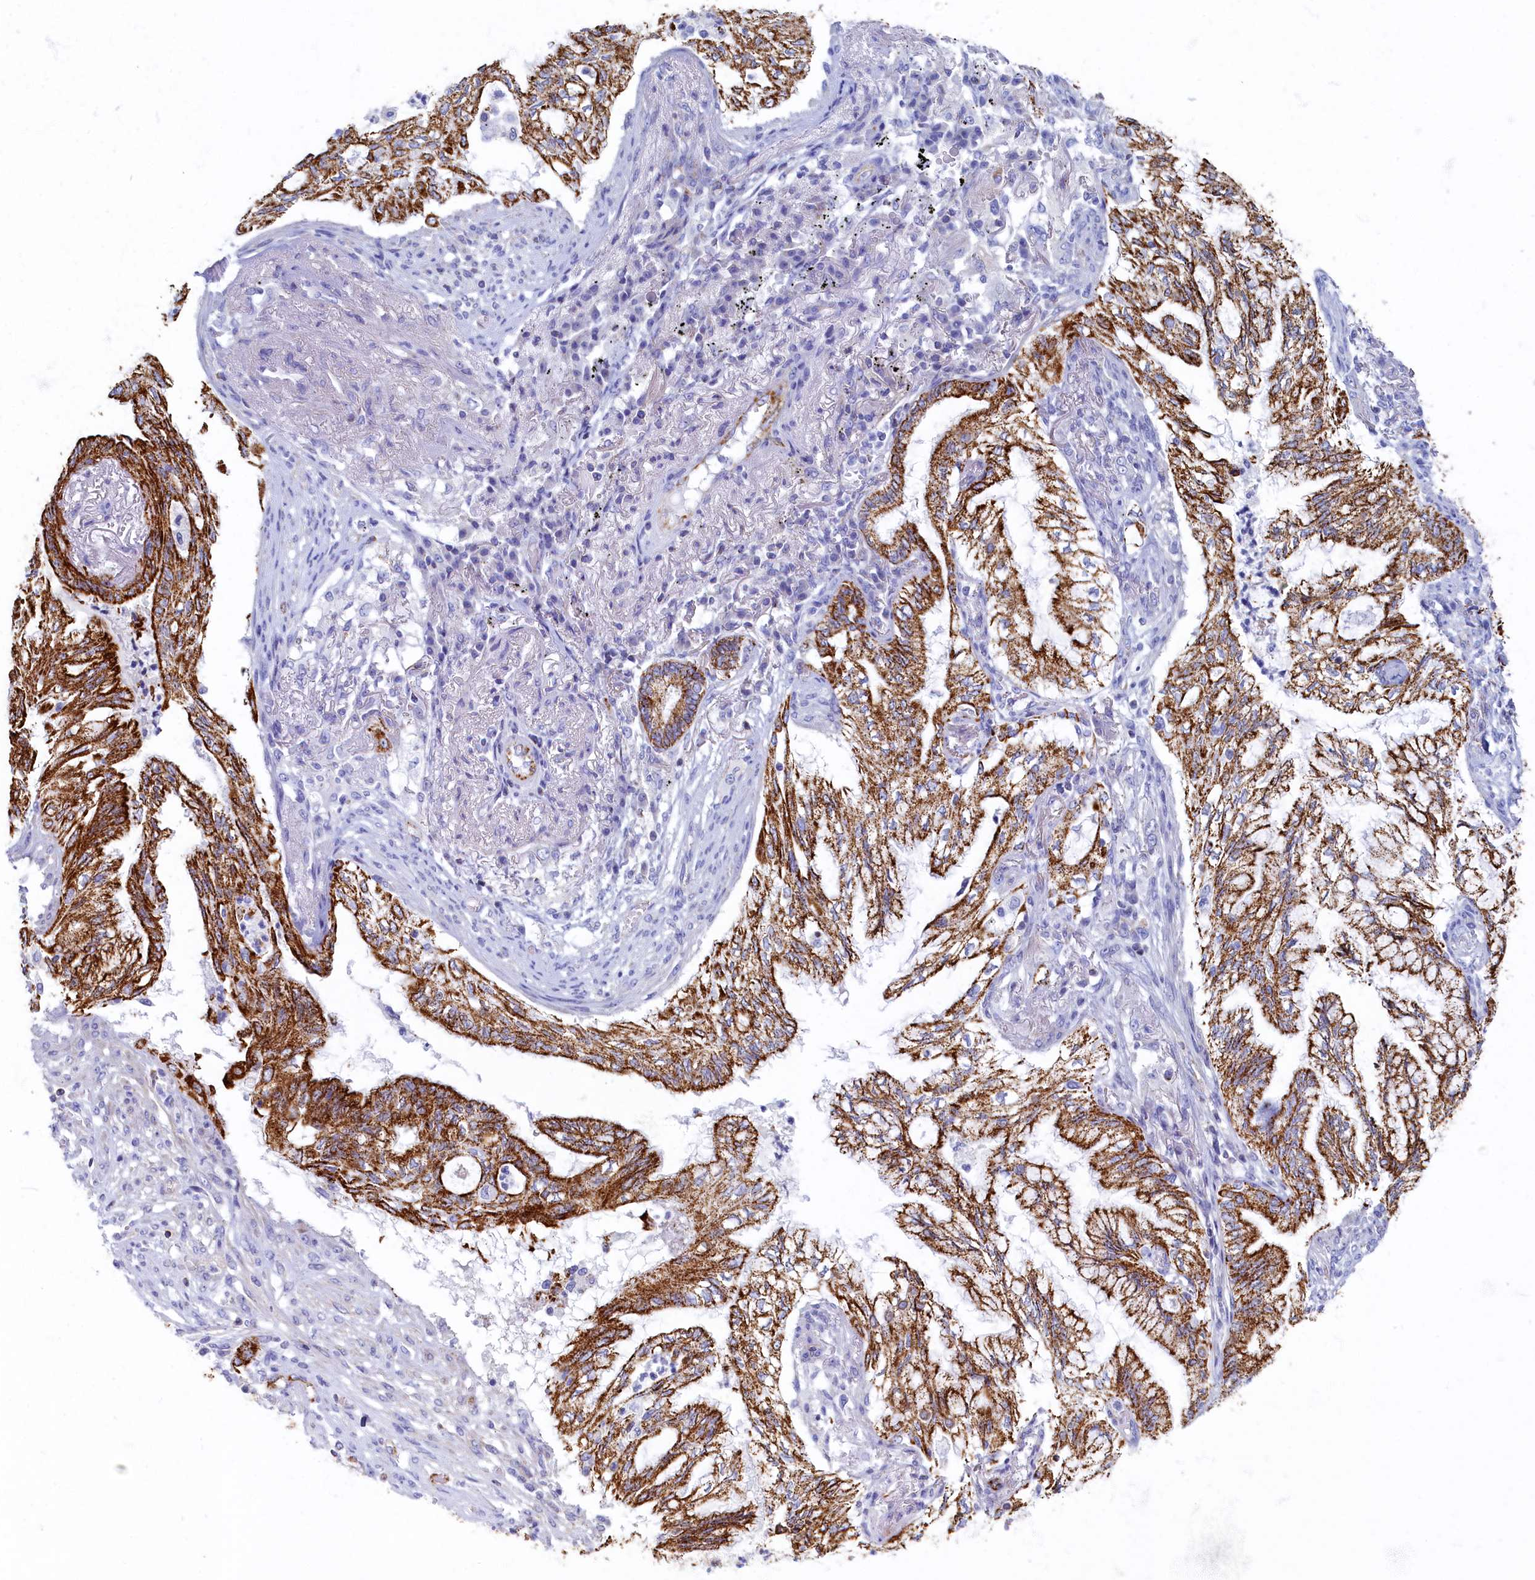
{"staining": {"intensity": "strong", "quantity": ">75%", "location": "cytoplasmic/membranous"}, "tissue": "lung cancer", "cell_type": "Tumor cells", "image_type": "cancer", "snomed": [{"axis": "morphology", "description": "Adenocarcinoma, NOS"}, {"axis": "topography", "description": "Lung"}], "caption": "A micrograph of lung cancer (adenocarcinoma) stained for a protein demonstrates strong cytoplasmic/membranous brown staining in tumor cells. (brown staining indicates protein expression, while blue staining denotes nuclei).", "gene": "OCIAD2", "patient": {"sex": "female", "age": 70}}